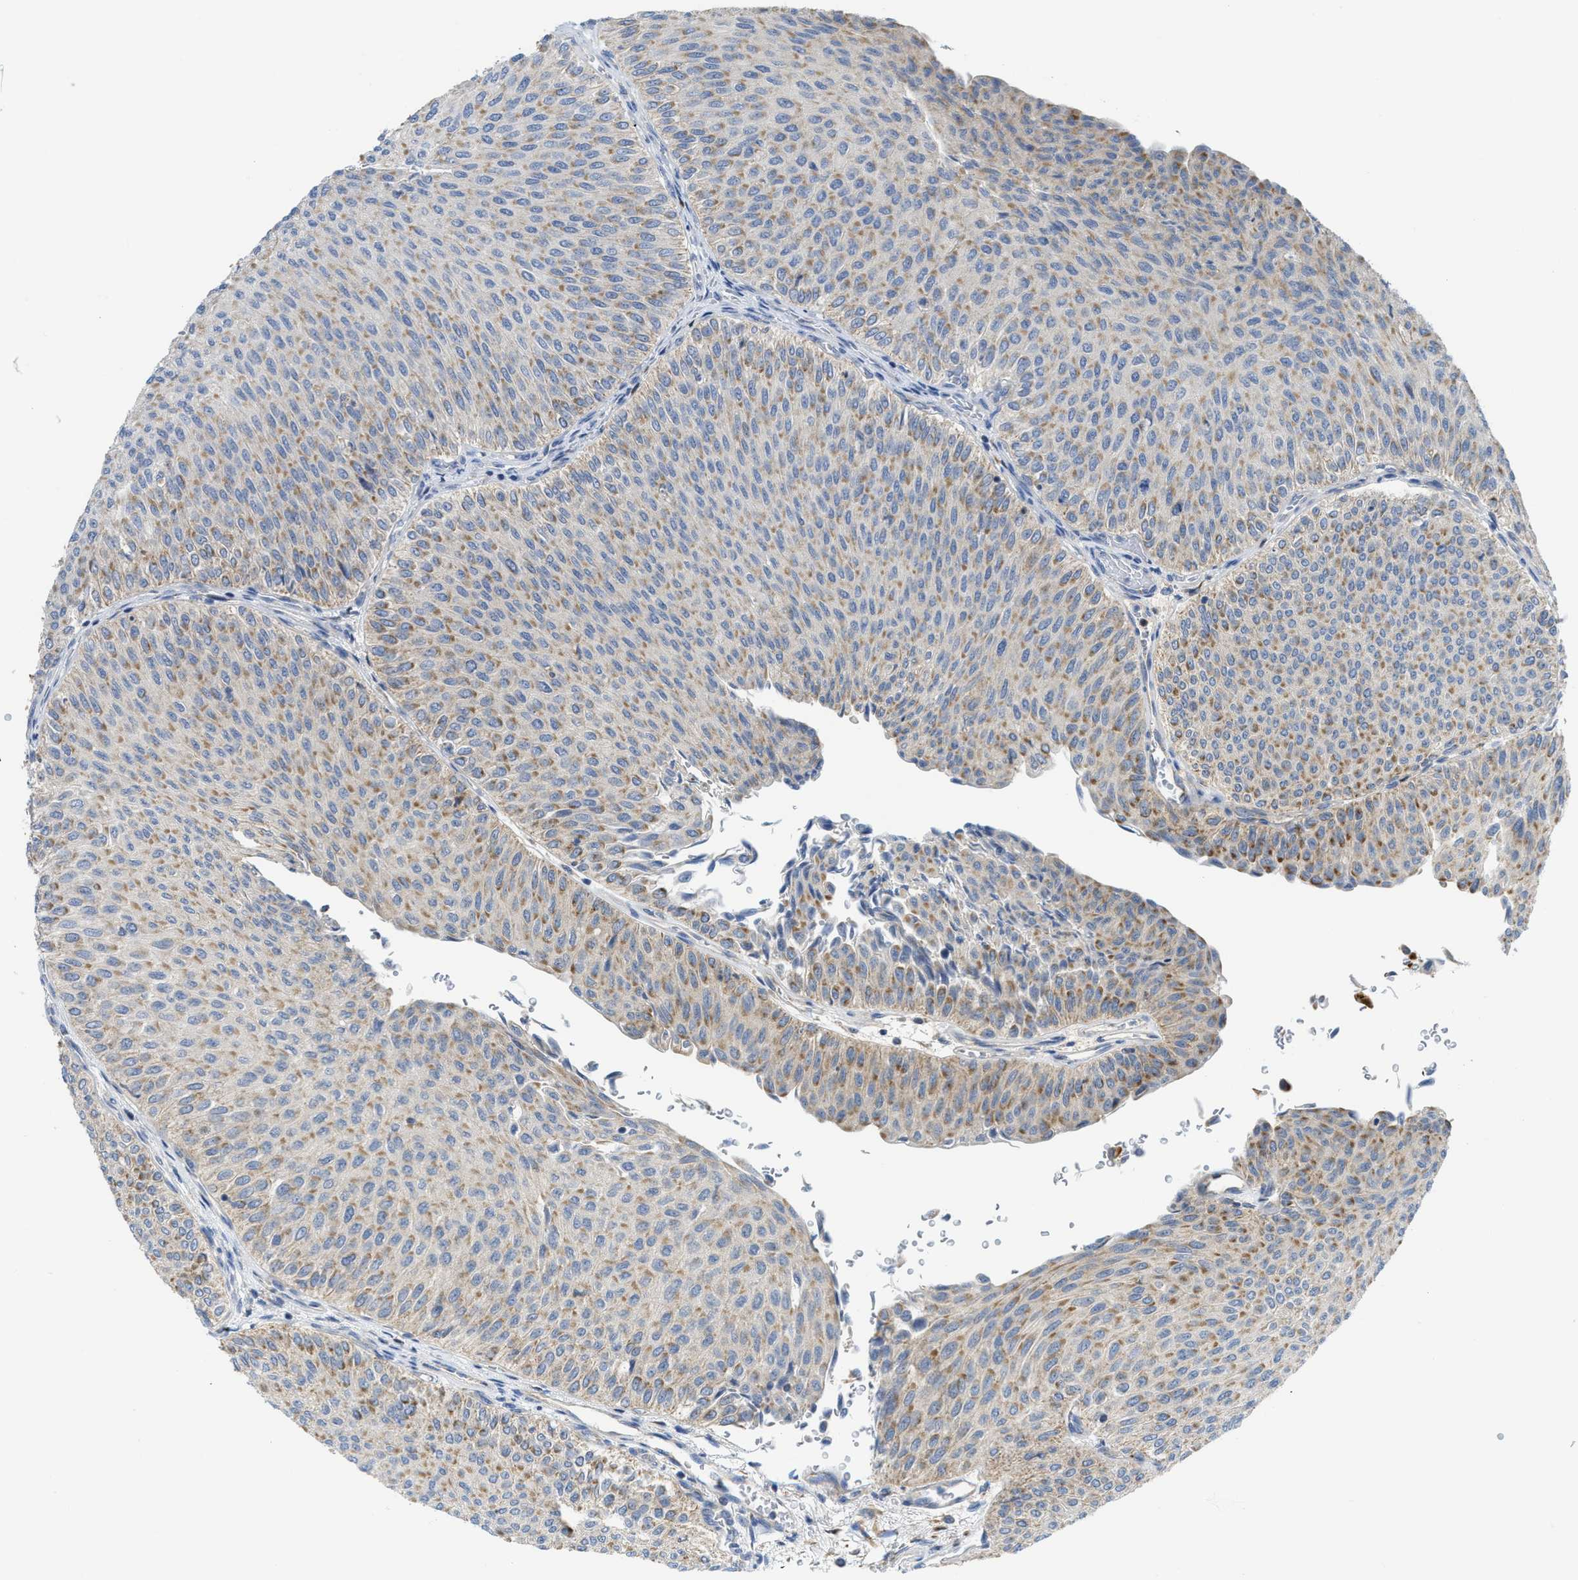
{"staining": {"intensity": "moderate", "quantity": "25%-75%", "location": "cytoplasmic/membranous"}, "tissue": "urothelial cancer", "cell_type": "Tumor cells", "image_type": "cancer", "snomed": [{"axis": "morphology", "description": "Urothelial carcinoma, Low grade"}, {"axis": "topography", "description": "Urinary bladder"}], "caption": "A medium amount of moderate cytoplasmic/membranous expression is appreciated in about 25%-75% of tumor cells in low-grade urothelial carcinoma tissue.", "gene": "GATD3", "patient": {"sex": "male", "age": 78}}